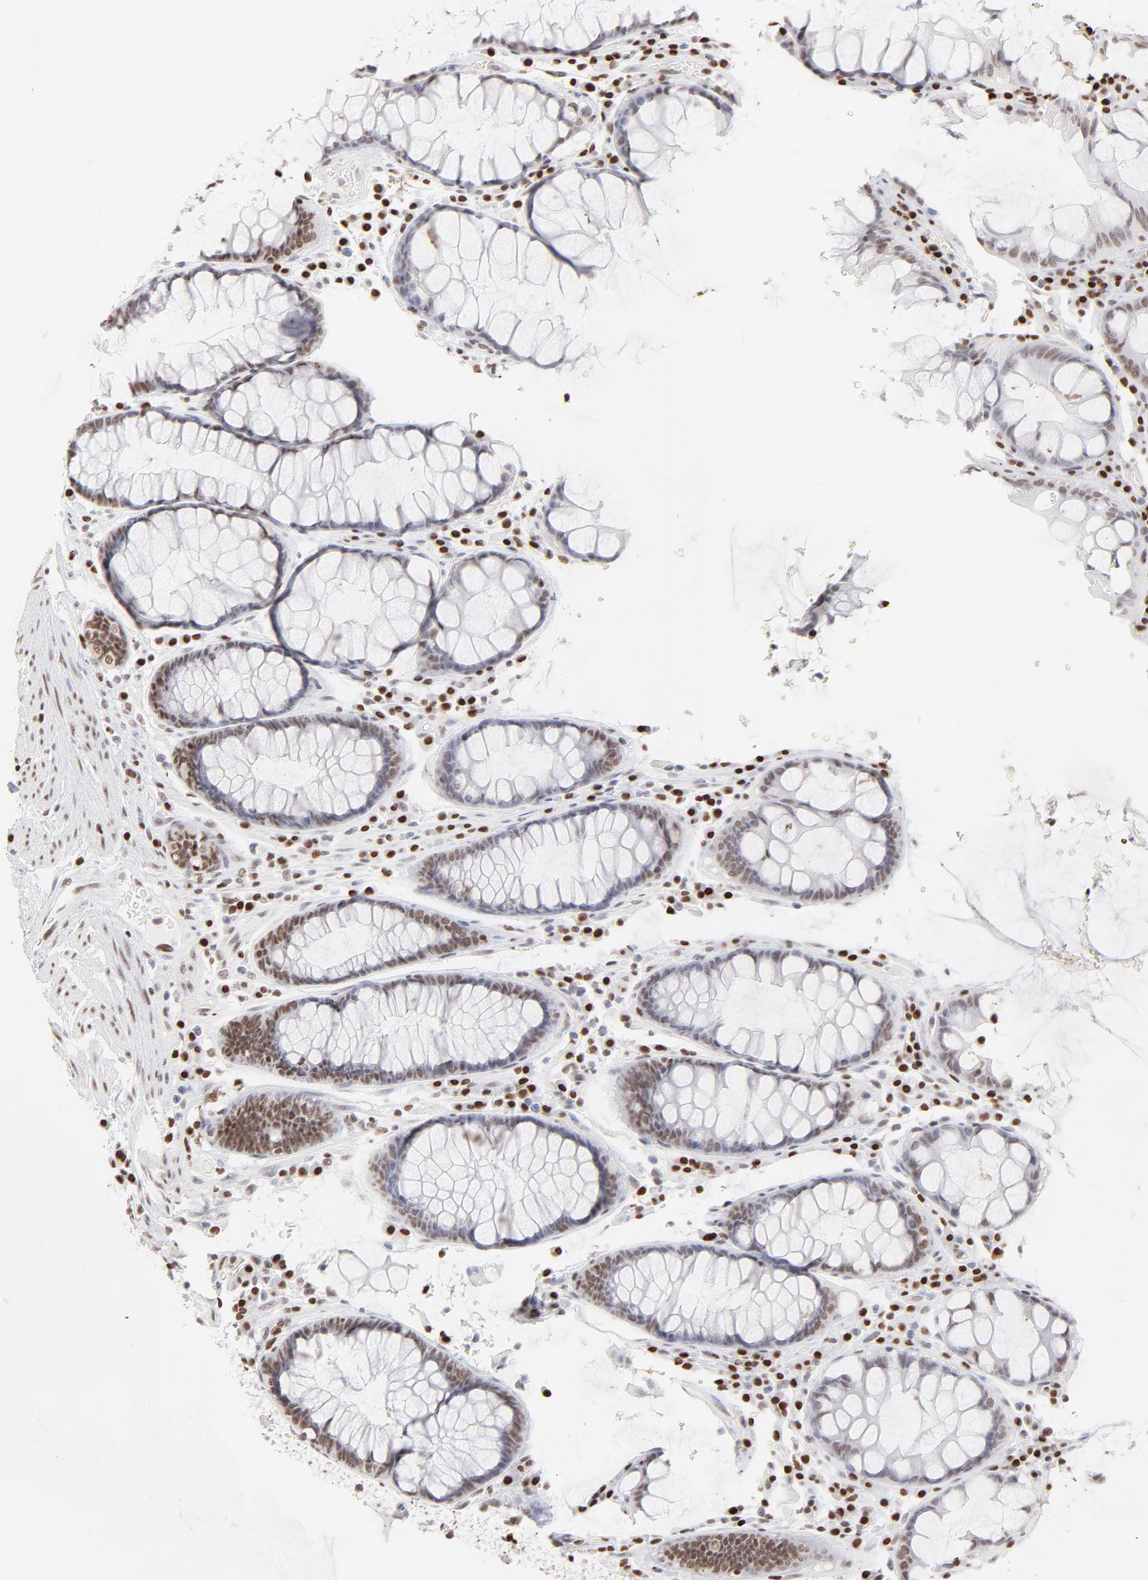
{"staining": {"intensity": "moderate", "quantity": ">75%", "location": "nuclear"}, "tissue": "colorectal cancer", "cell_type": "Tumor cells", "image_type": "cancer", "snomed": [{"axis": "morphology", "description": "Normal tissue, NOS"}, {"axis": "morphology", "description": "Adenocarcinoma, NOS"}, {"axis": "topography", "description": "Colon"}], "caption": "There is medium levels of moderate nuclear expression in tumor cells of colorectal cancer, as demonstrated by immunohistochemical staining (brown color).", "gene": "PARP1", "patient": {"sex": "female", "age": 78}}